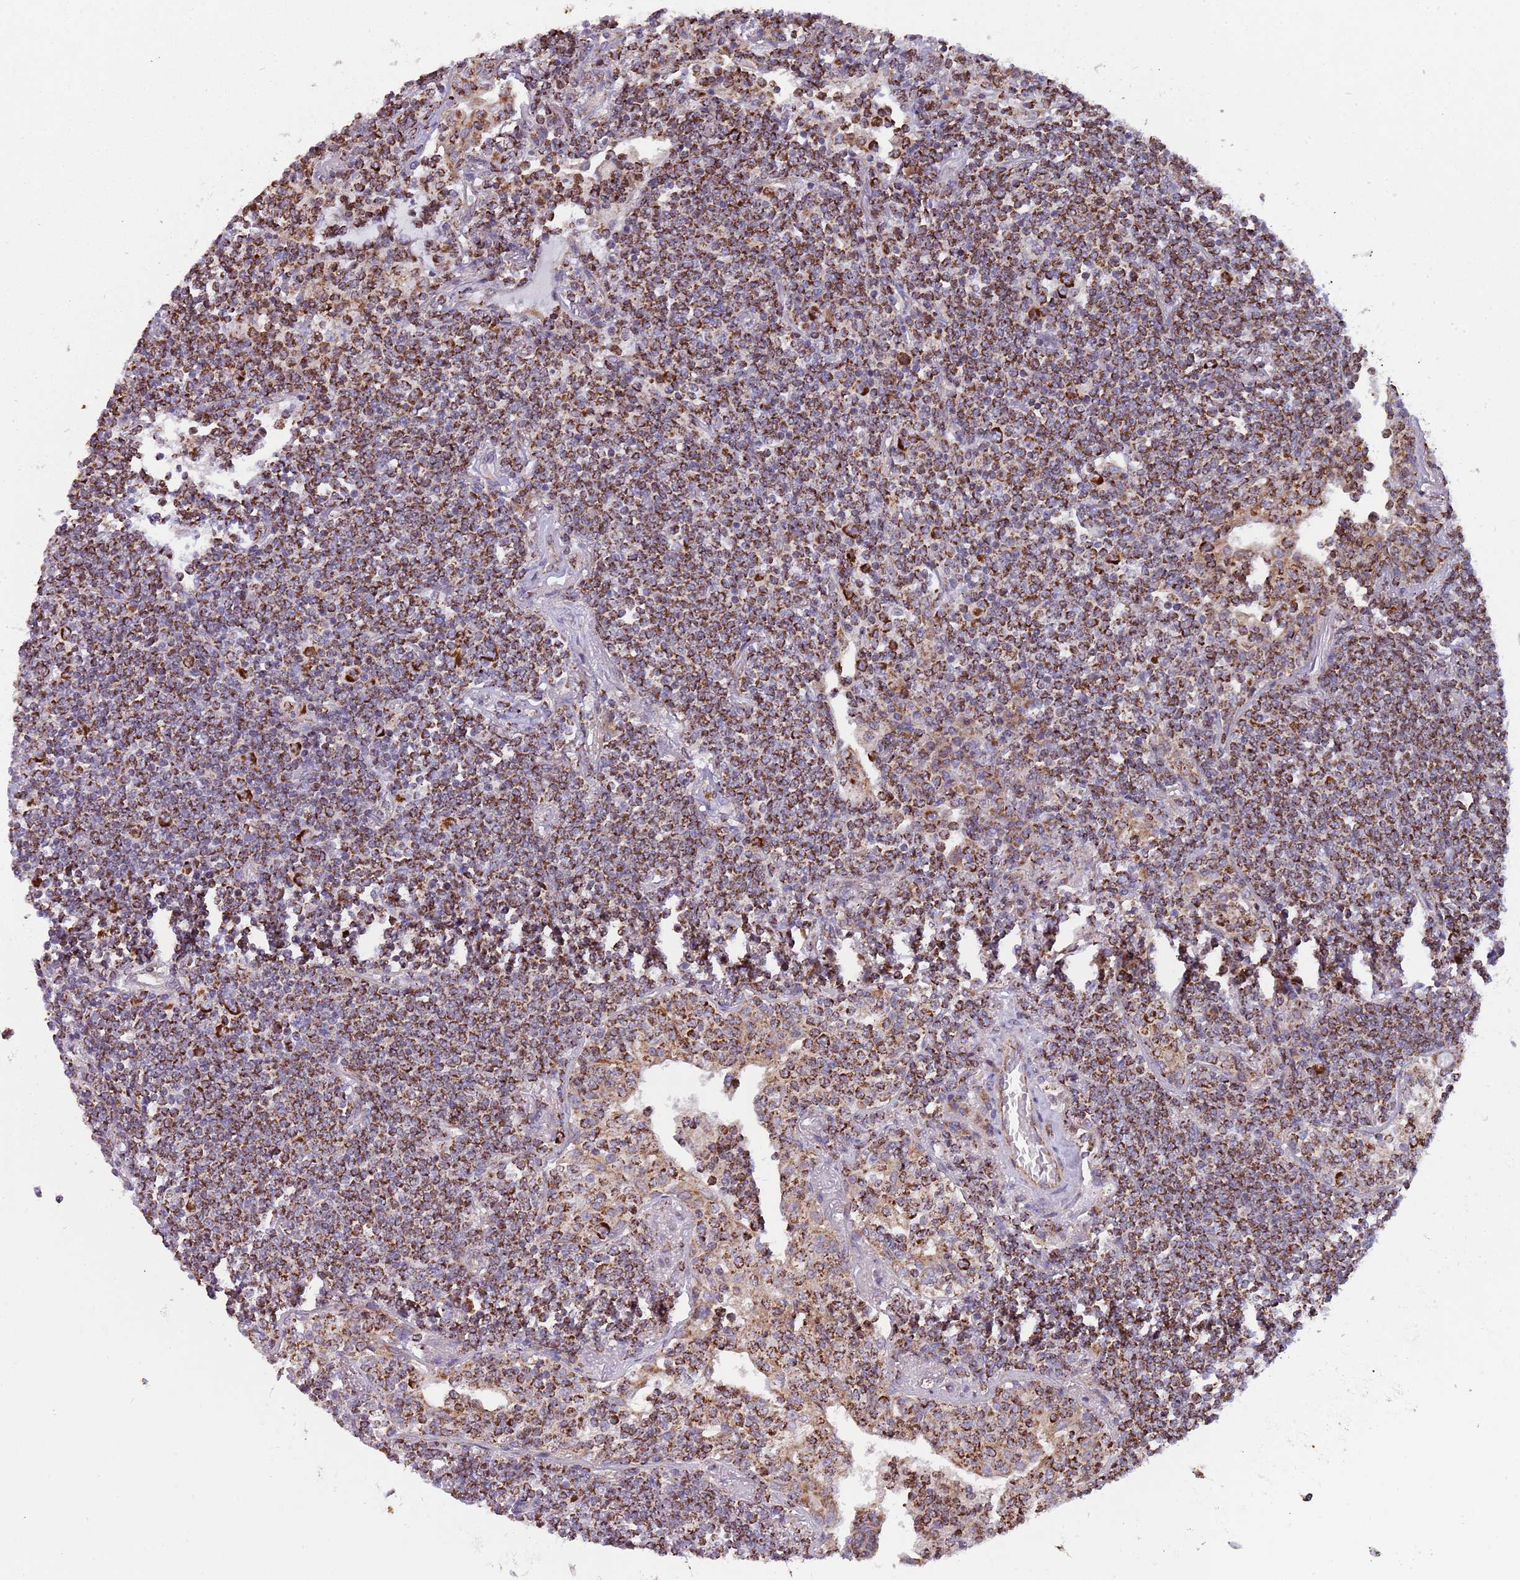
{"staining": {"intensity": "strong", "quantity": ">75%", "location": "cytoplasmic/membranous"}, "tissue": "lymphoma", "cell_type": "Tumor cells", "image_type": "cancer", "snomed": [{"axis": "morphology", "description": "Malignant lymphoma, non-Hodgkin's type, Low grade"}, {"axis": "topography", "description": "Lung"}], "caption": "Malignant lymphoma, non-Hodgkin's type (low-grade) stained with a brown dye displays strong cytoplasmic/membranous positive staining in about >75% of tumor cells.", "gene": "VPS16", "patient": {"sex": "female", "age": 71}}